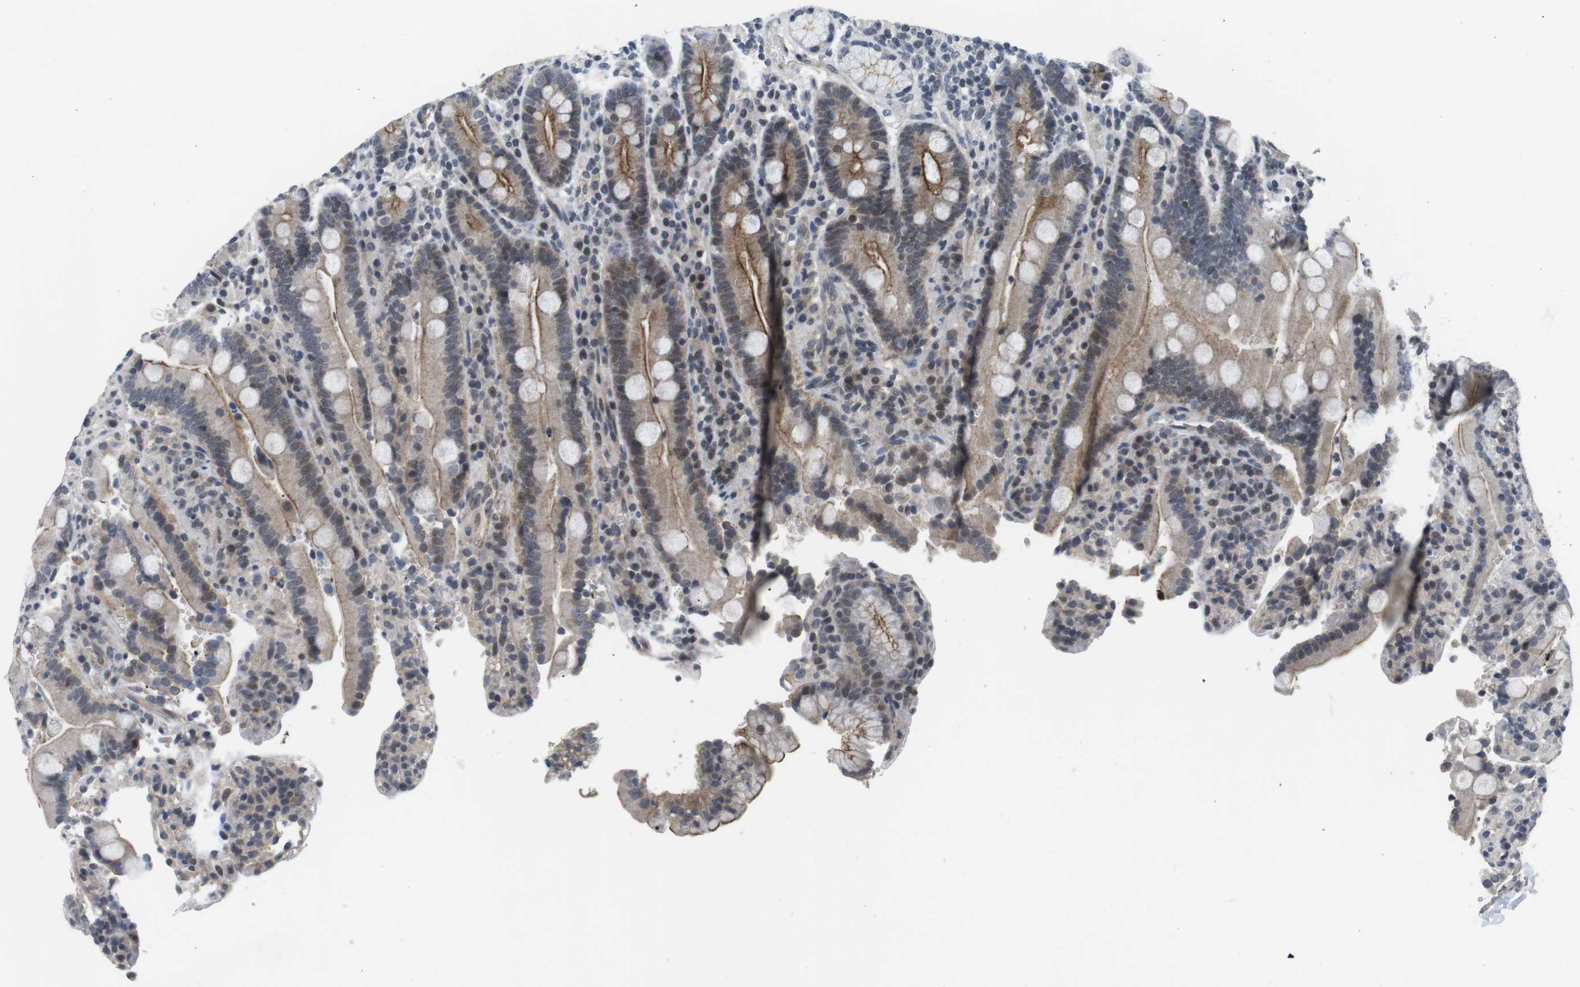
{"staining": {"intensity": "moderate", "quantity": "25%-75%", "location": "cytoplasmic/membranous"}, "tissue": "duodenum", "cell_type": "Glandular cells", "image_type": "normal", "snomed": [{"axis": "morphology", "description": "Normal tissue, NOS"}, {"axis": "topography", "description": "Small intestine, NOS"}], "caption": "An IHC image of benign tissue is shown. Protein staining in brown shows moderate cytoplasmic/membranous positivity in duodenum within glandular cells.", "gene": "NECTIN1", "patient": {"sex": "female", "age": 71}}